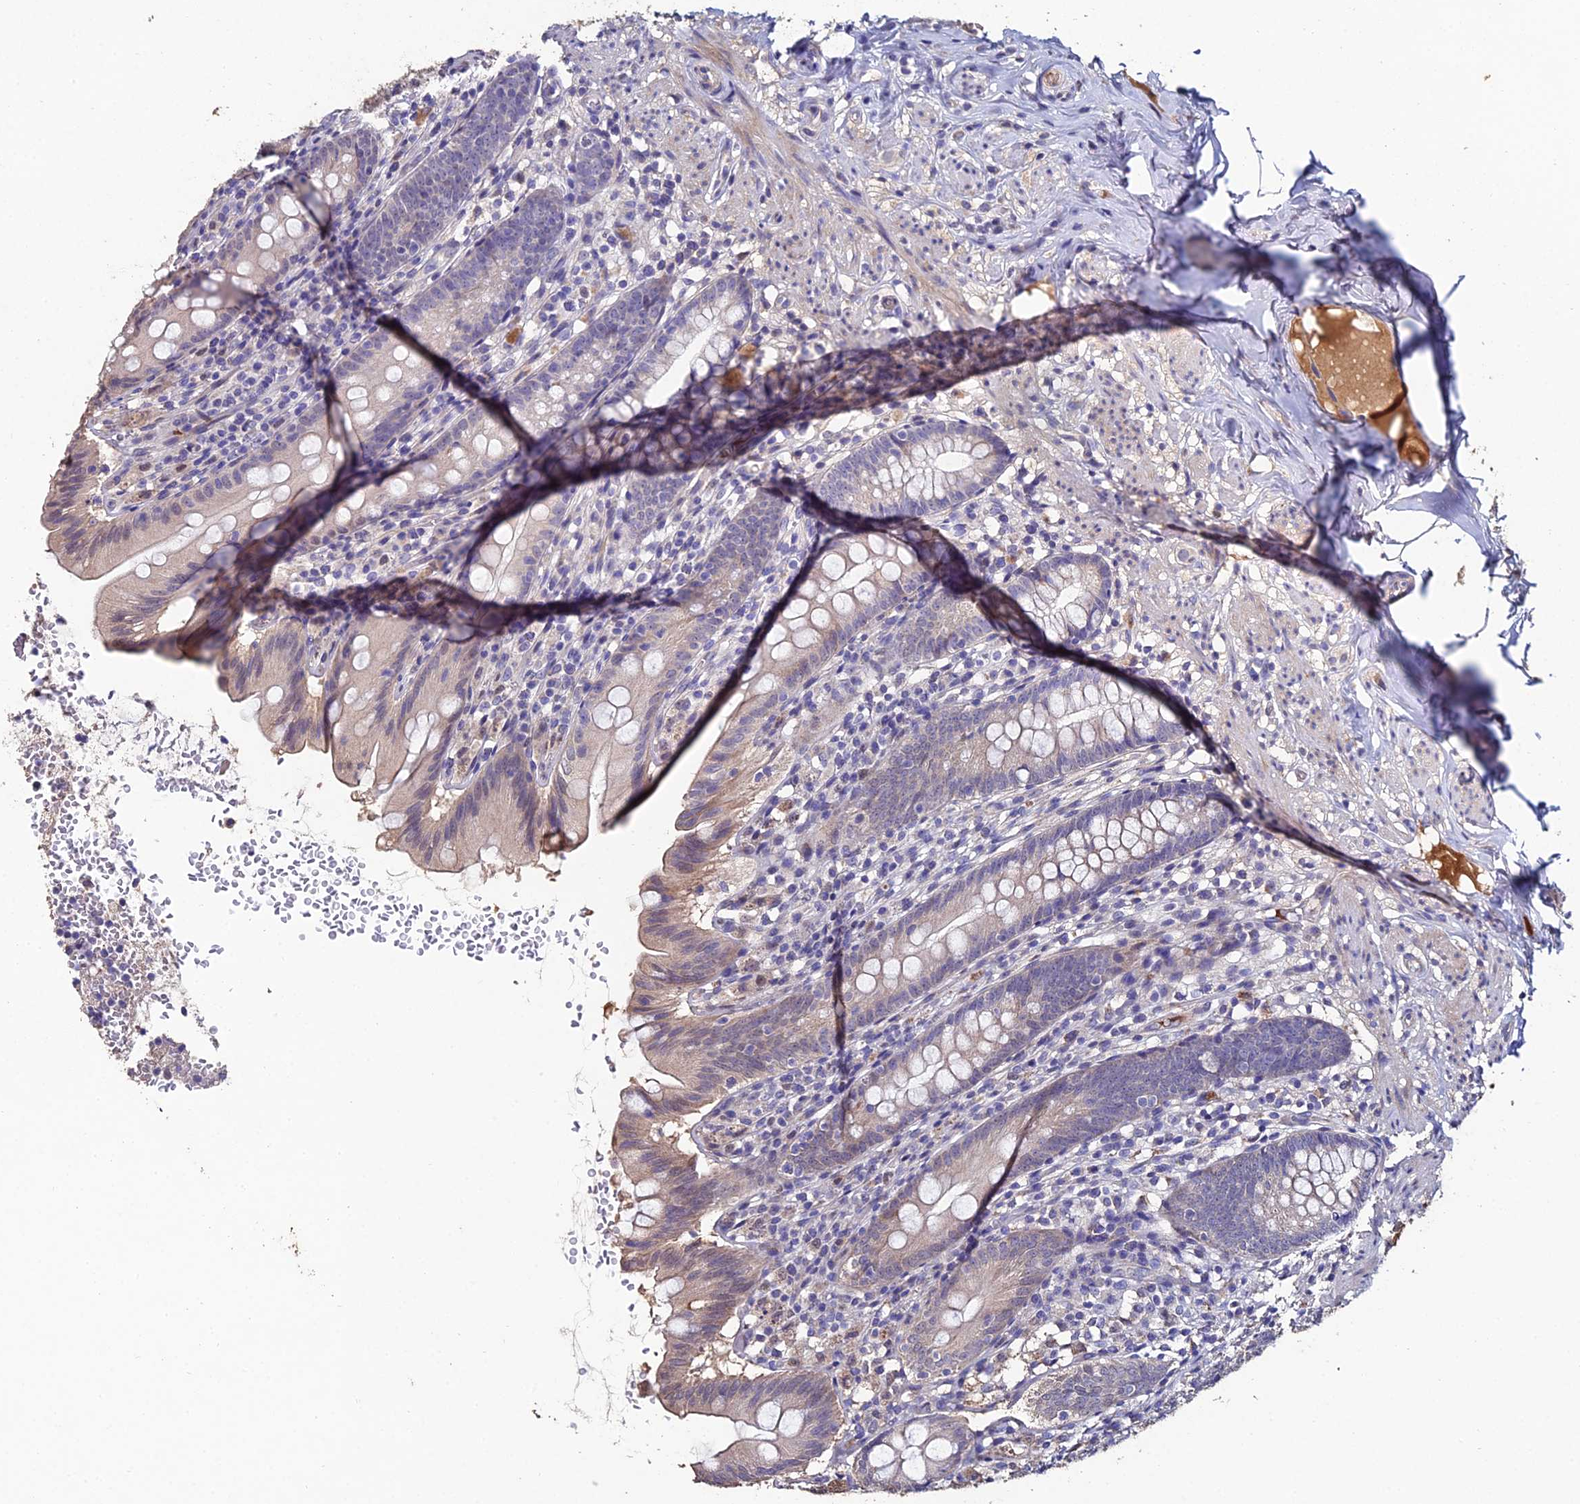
{"staining": {"intensity": "weak", "quantity": "<25%", "location": "cytoplasmic/membranous"}, "tissue": "appendix", "cell_type": "Glandular cells", "image_type": "normal", "snomed": [{"axis": "morphology", "description": "Normal tissue, NOS"}, {"axis": "topography", "description": "Appendix"}], "caption": "High magnification brightfield microscopy of normal appendix stained with DAB (brown) and counterstained with hematoxylin (blue): glandular cells show no significant positivity.", "gene": "ESRRG", "patient": {"sex": "male", "age": 55}}